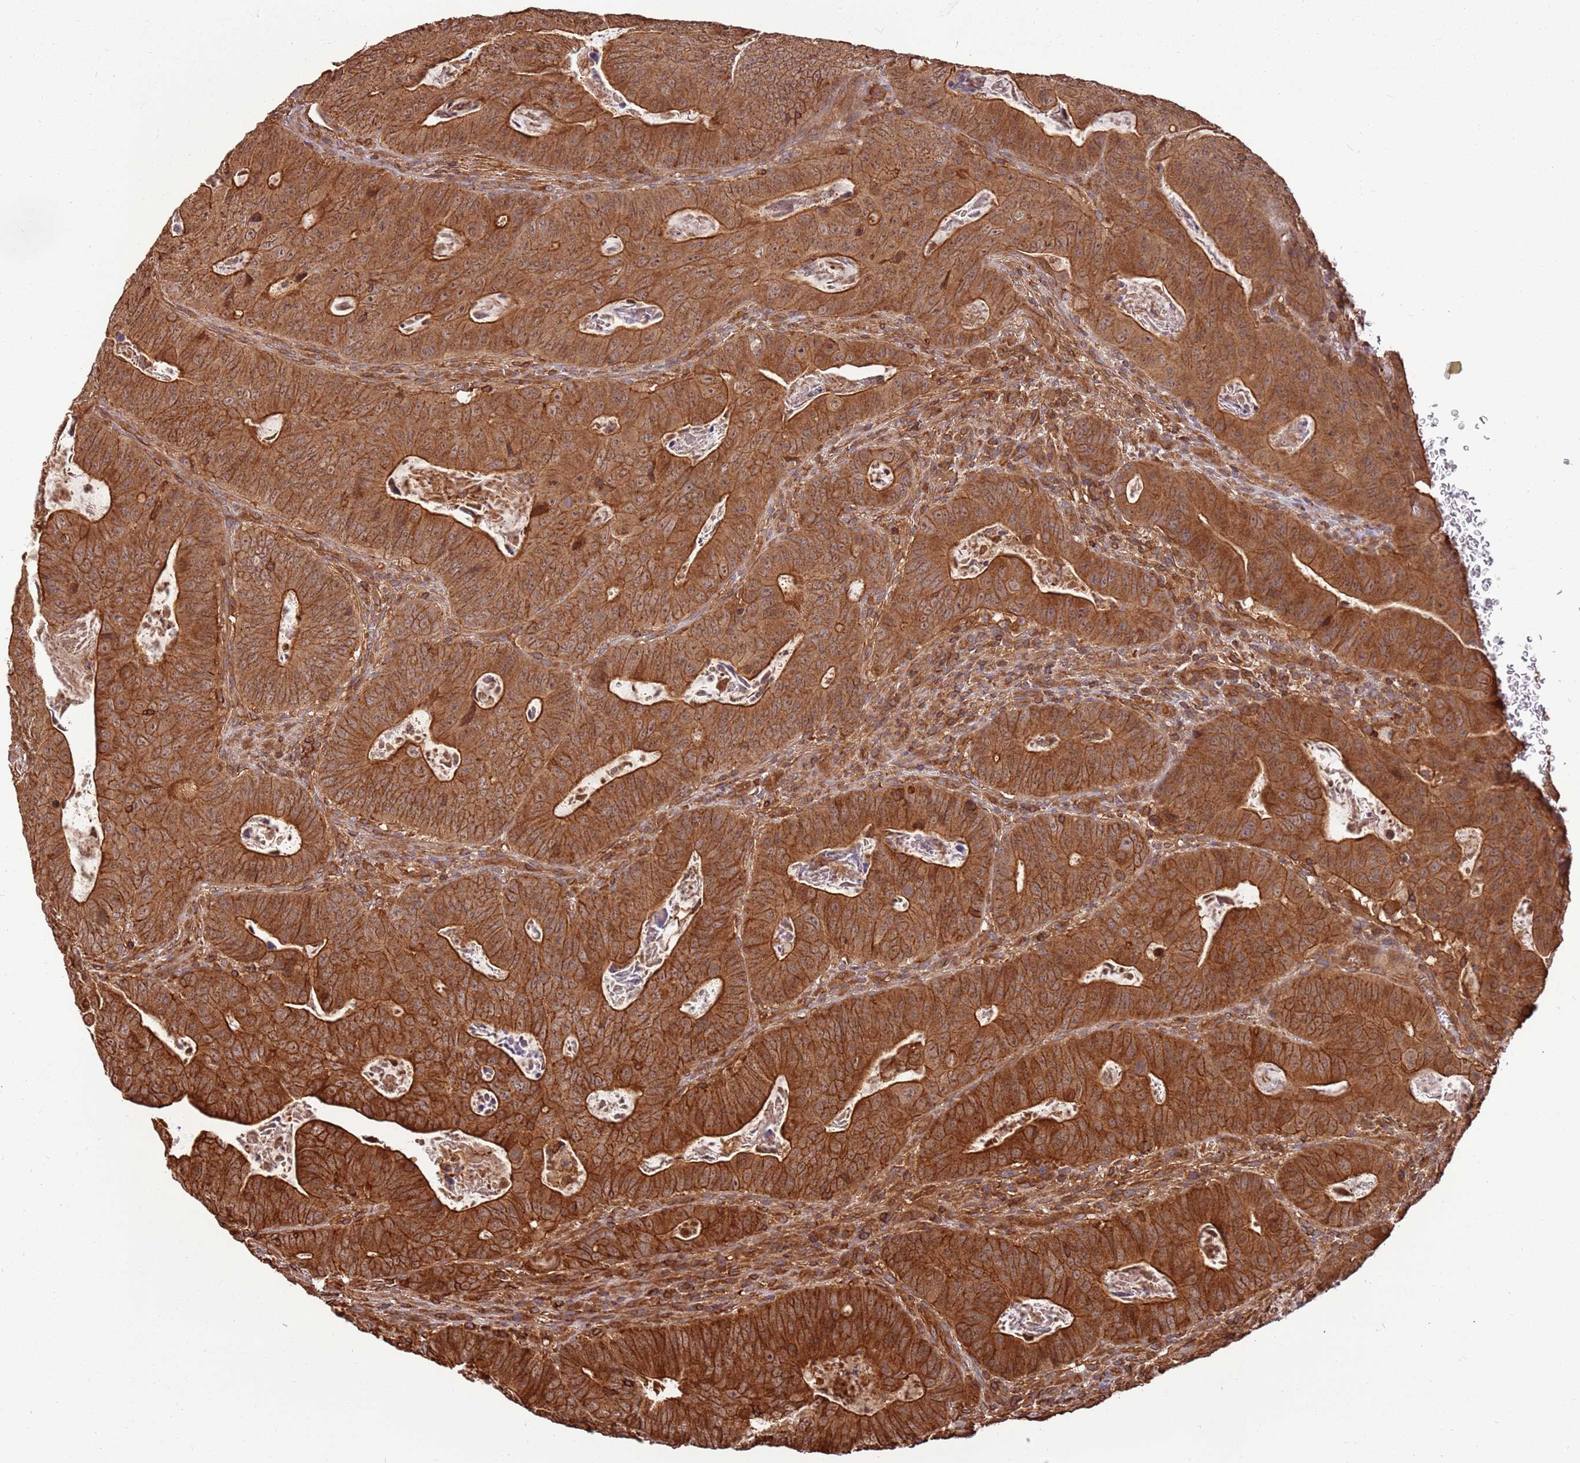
{"staining": {"intensity": "strong", "quantity": ">75%", "location": "cytoplasmic/membranous"}, "tissue": "colorectal cancer", "cell_type": "Tumor cells", "image_type": "cancer", "snomed": [{"axis": "morphology", "description": "Adenocarcinoma, NOS"}, {"axis": "topography", "description": "Rectum"}], "caption": "Immunohistochemistry (IHC) photomicrograph of human colorectal cancer (adenocarcinoma) stained for a protein (brown), which reveals high levels of strong cytoplasmic/membranous positivity in approximately >75% of tumor cells.", "gene": "ACVR2A", "patient": {"sex": "female", "age": 75}}